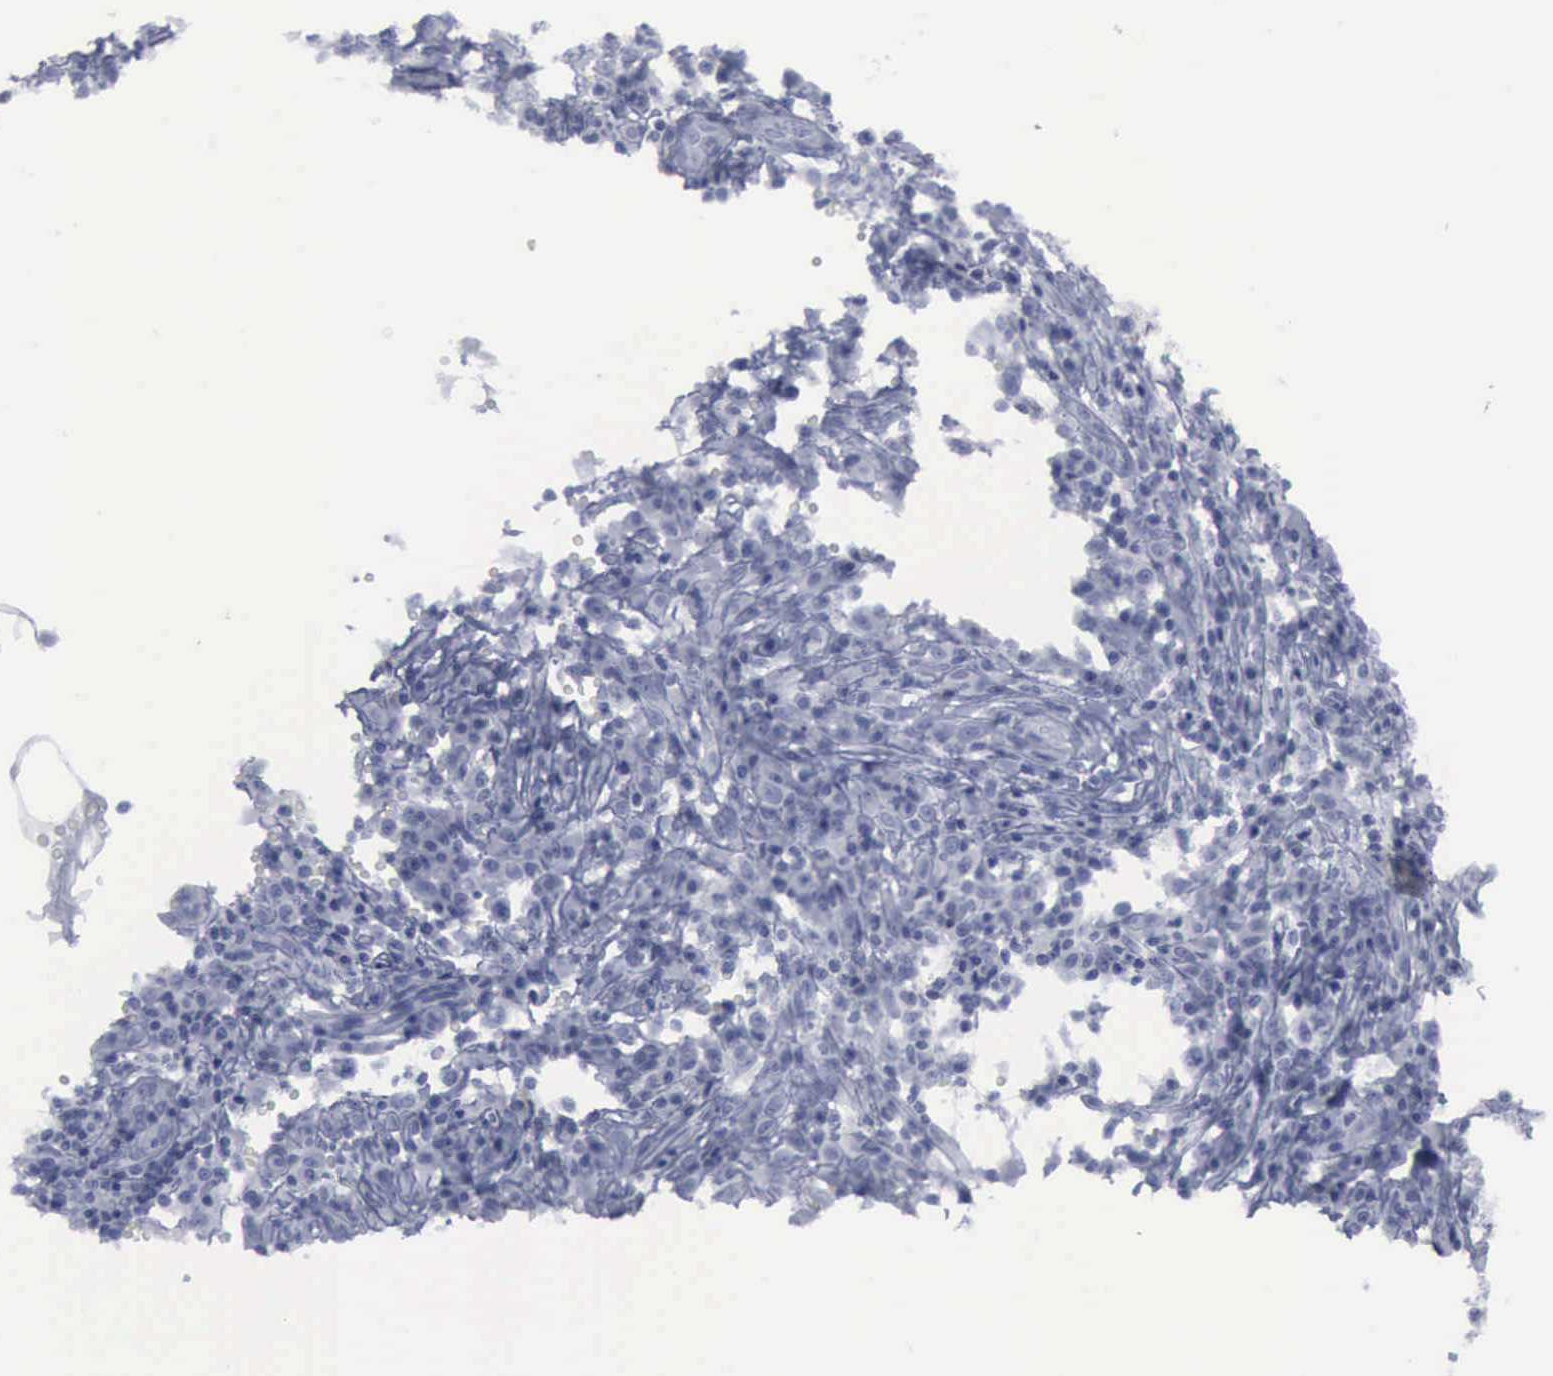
{"staining": {"intensity": "negative", "quantity": "none", "location": "none"}, "tissue": "melanoma", "cell_type": "Tumor cells", "image_type": "cancer", "snomed": [{"axis": "morphology", "description": "Malignant melanoma, NOS"}, {"axis": "topography", "description": "Skin"}], "caption": "High power microscopy histopathology image of an immunohistochemistry micrograph of malignant melanoma, revealing no significant staining in tumor cells.", "gene": "VCAM1", "patient": {"sex": "female", "age": 52}}